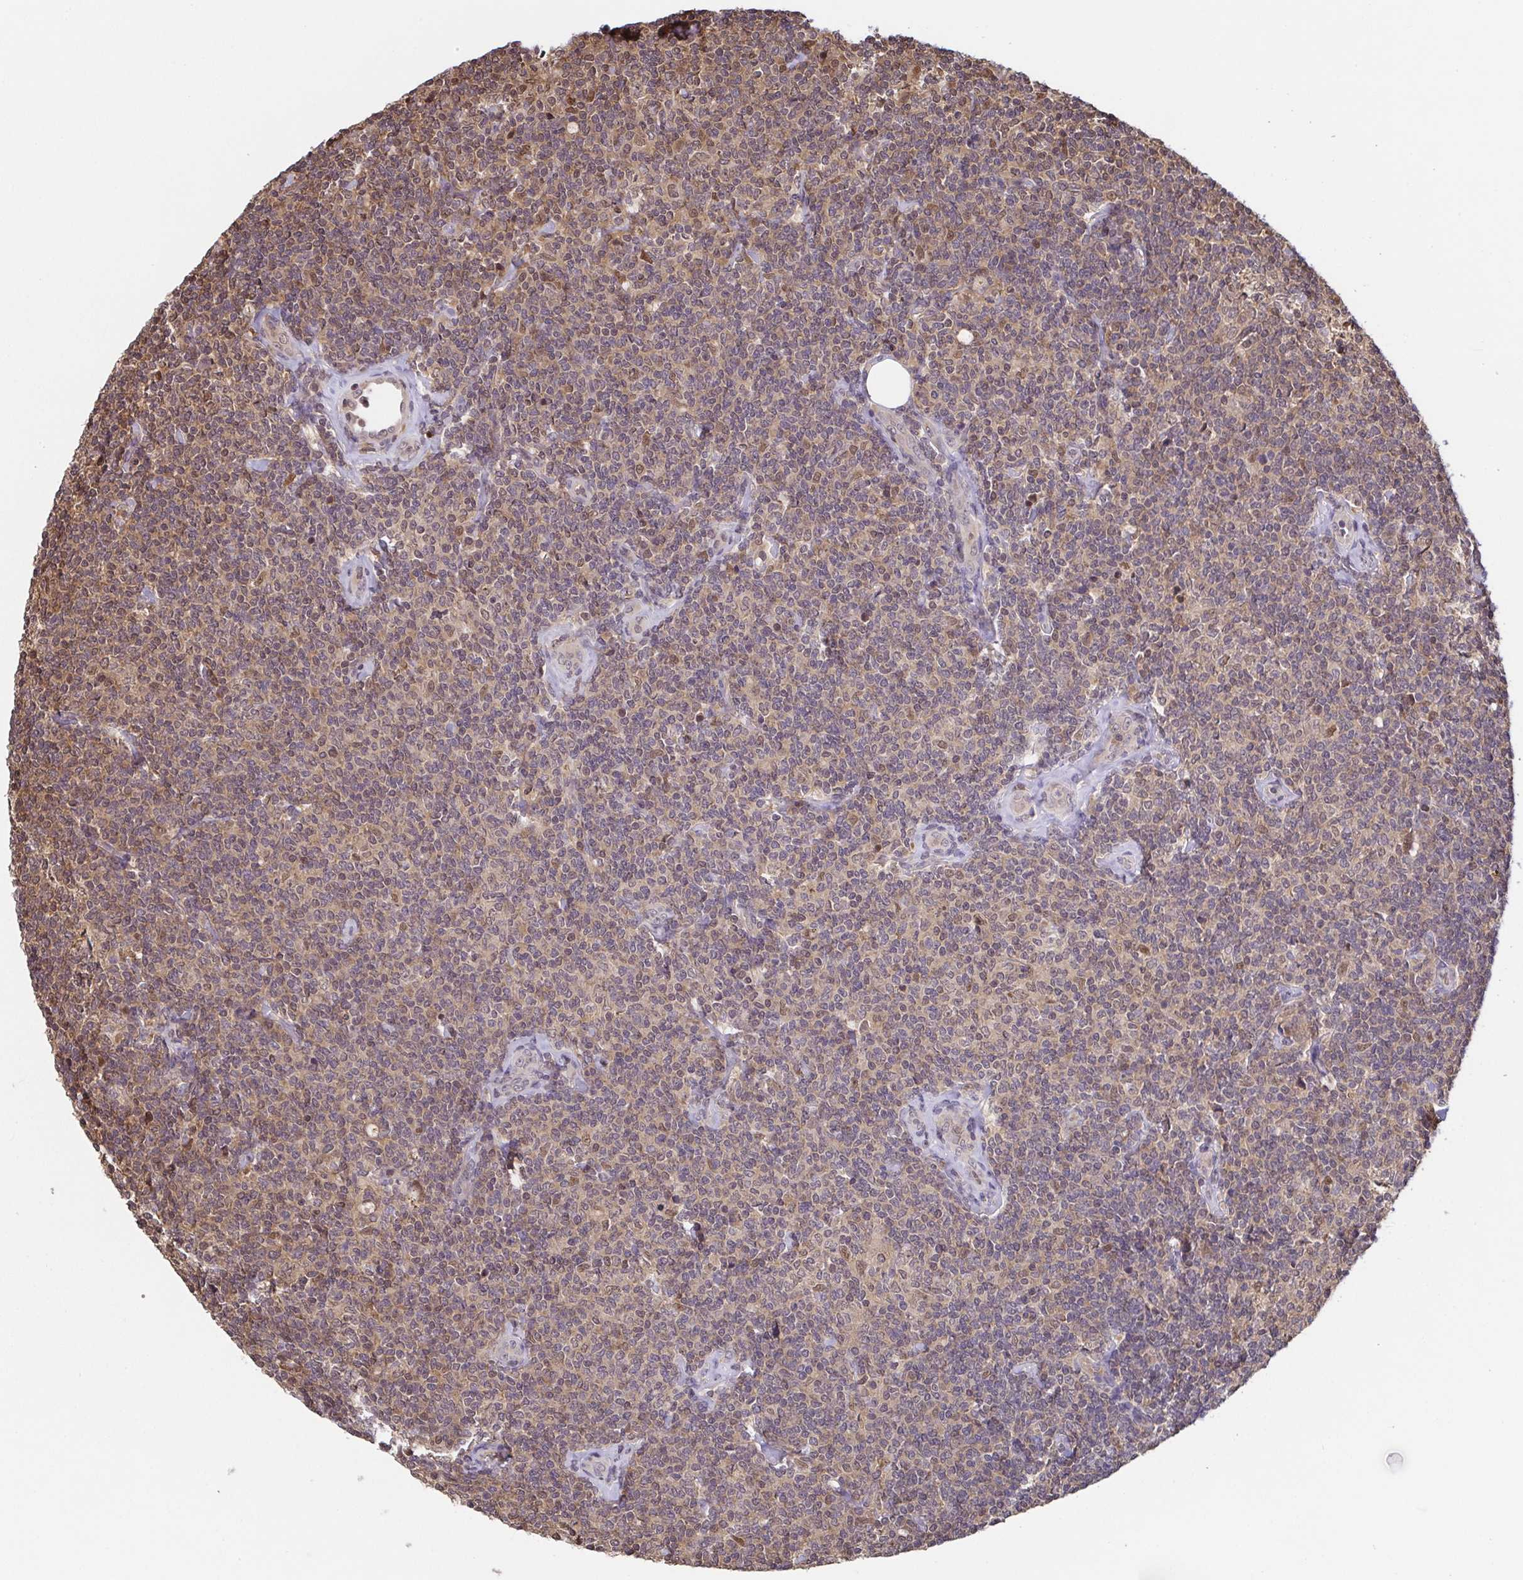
{"staining": {"intensity": "moderate", "quantity": ">75%", "location": "cytoplasmic/membranous,nuclear"}, "tissue": "lymphoma", "cell_type": "Tumor cells", "image_type": "cancer", "snomed": [{"axis": "morphology", "description": "Malignant lymphoma, non-Hodgkin's type, Low grade"}, {"axis": "topography", "description": "Lymph node"}], "caption": "A micrograph showing moderate cytoplasmic/membranous and nuclear expression in about >75% of tumor cells in lymphoma, as visualized by brown immunohistochemical staining.", "gene": "PSMB9", "patient": {"sex": "female", "age": 56}}